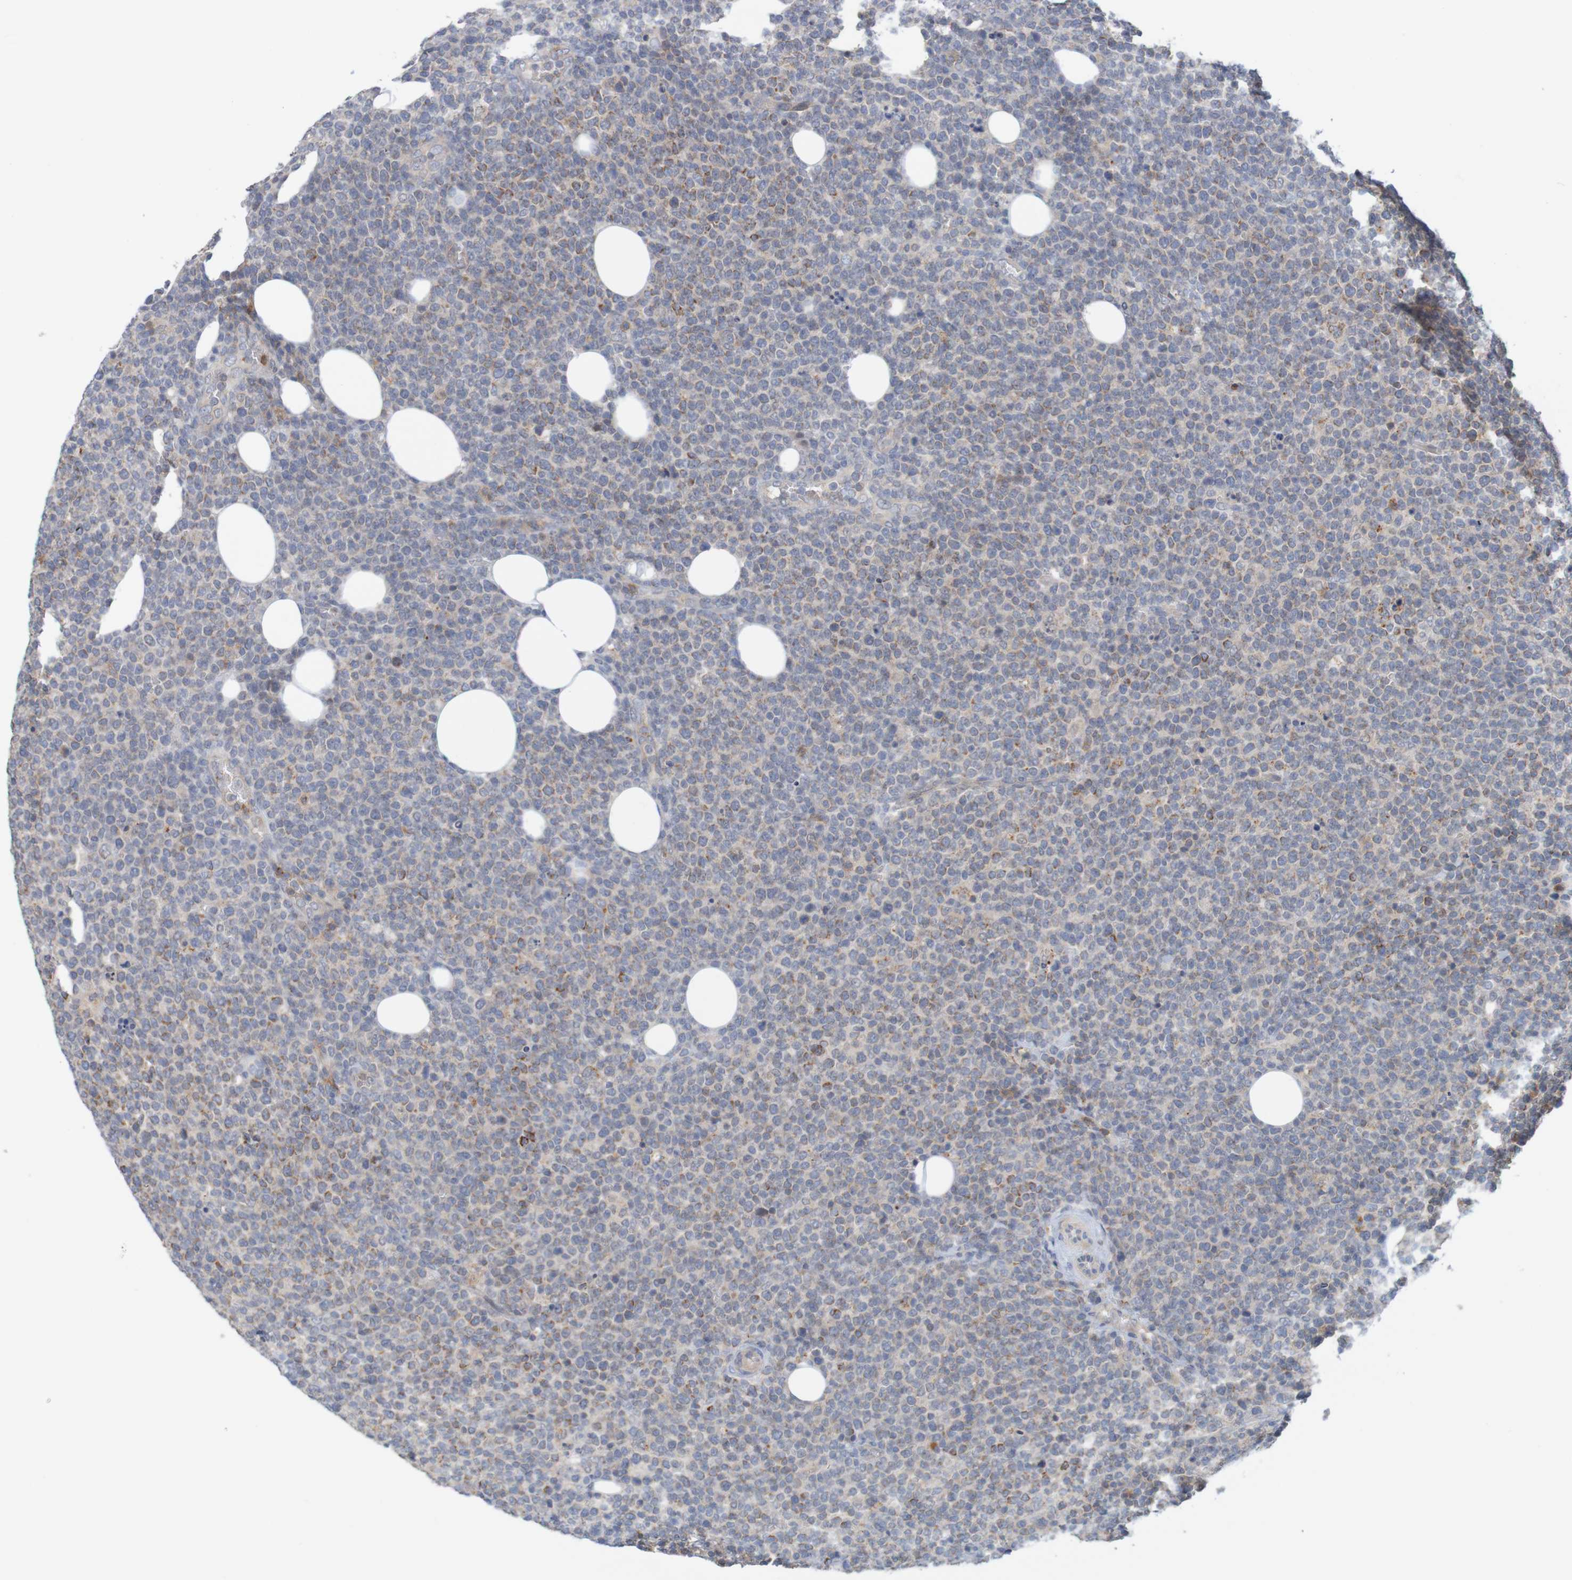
{"staining": {"intensity": "moderate", "quantity": "<25%", "location": "cytoplasmic/membranous"}, "tissue": "lymphoma", "cell_type": "Tumor cells", "image_type": "cancer", "snomed": [{"axis": "morphology", "description": "Malignant lymphoma, non-Hodgkin's type, High grade"}, {"axis": "topography", "description": "Lymph node"}], "caption": "The micrograph reveals immunohistochemical staining of lymphoma. There is moderate cytoplasmic/membranous expression is present in approximately <25% of tumor cells.", "gene": "NAV2", "patient": {"sex": "male", "age": 61}}